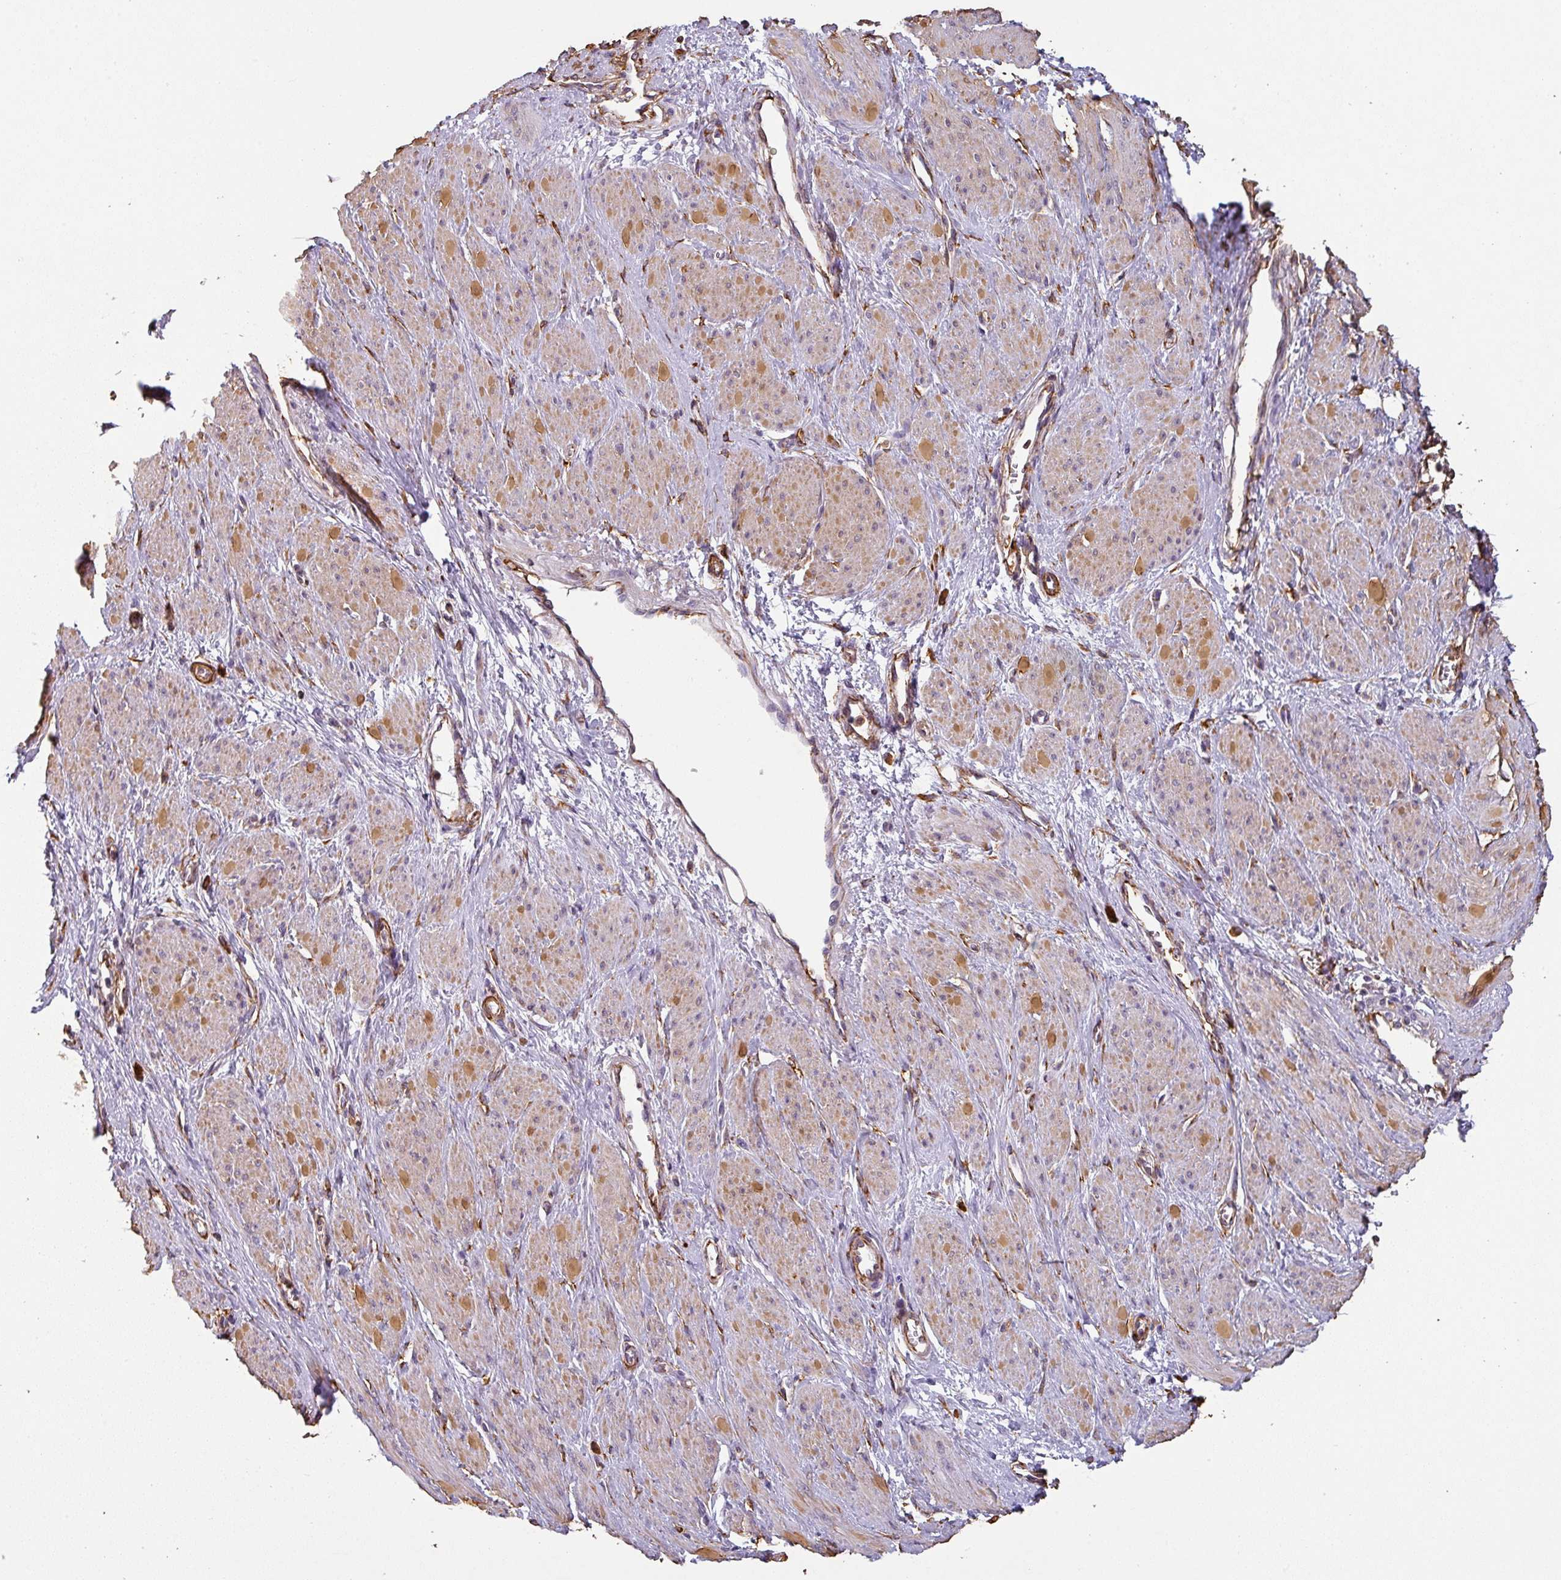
{"staining": {"intensity": "moderate", "quantity": "25%-75%", "location": "cytoplasmic/membranous"}, "tissue": "smooth muscle", "cell_type": "Smooth muscle cells", "image_type": "normal", "snomed": [{"axis": "morphology", "description": "Normal tissue, NOS"}, {"axis": "topography", "description": "Smooth muscle"}, {"axis": "topography", "description": "Uterus"}], "caption": "DAB immunohistochemical staining of benign human smooth muscle demonstrates moderate cytoplasmic/membranous protein staining in about 25%-75% of smooth muscle cells.", "gene": "ZNF280C", "patient": {"sex": "female", "age": 39}}